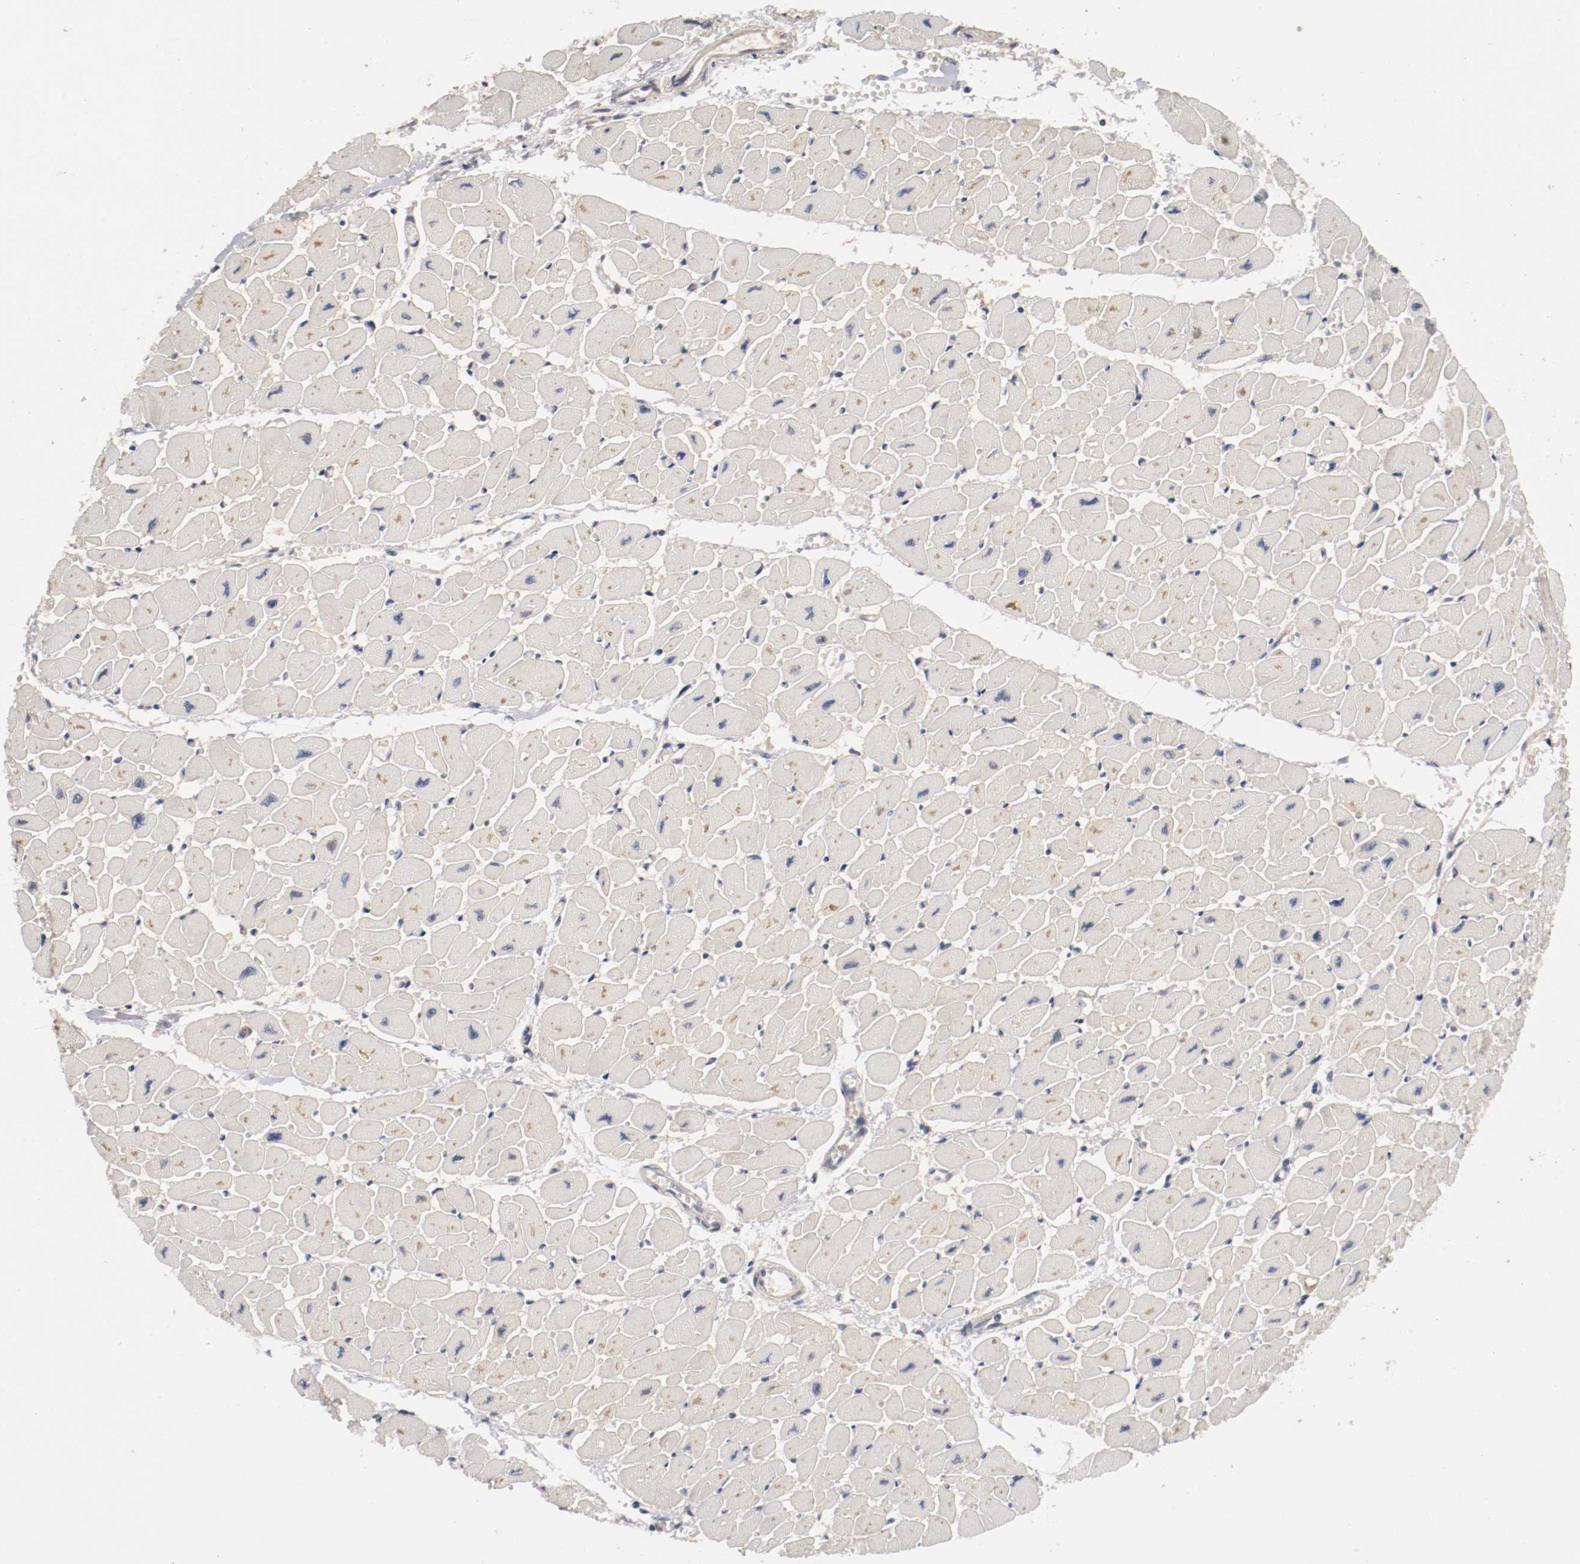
{"staining": {"intensity": "weak", "quantity": "<25%", "location": "cytoplasmic/membranous"}, "tissue": "heart muscle", "cell_type": "Cardiomyocytes", "image_type": "normal", "snomed": [{"axis": "morphology", "description": "Normal tissue, NOS"}, {"axis": "topography", "description": "Heart"}], "caption": "Immunohistochemical staining of unremarkable human heart muscle displays no significant expression in cardiomyocytes.", "gene": "RBM23", "patient": {"sex": "female", "age": 54}}